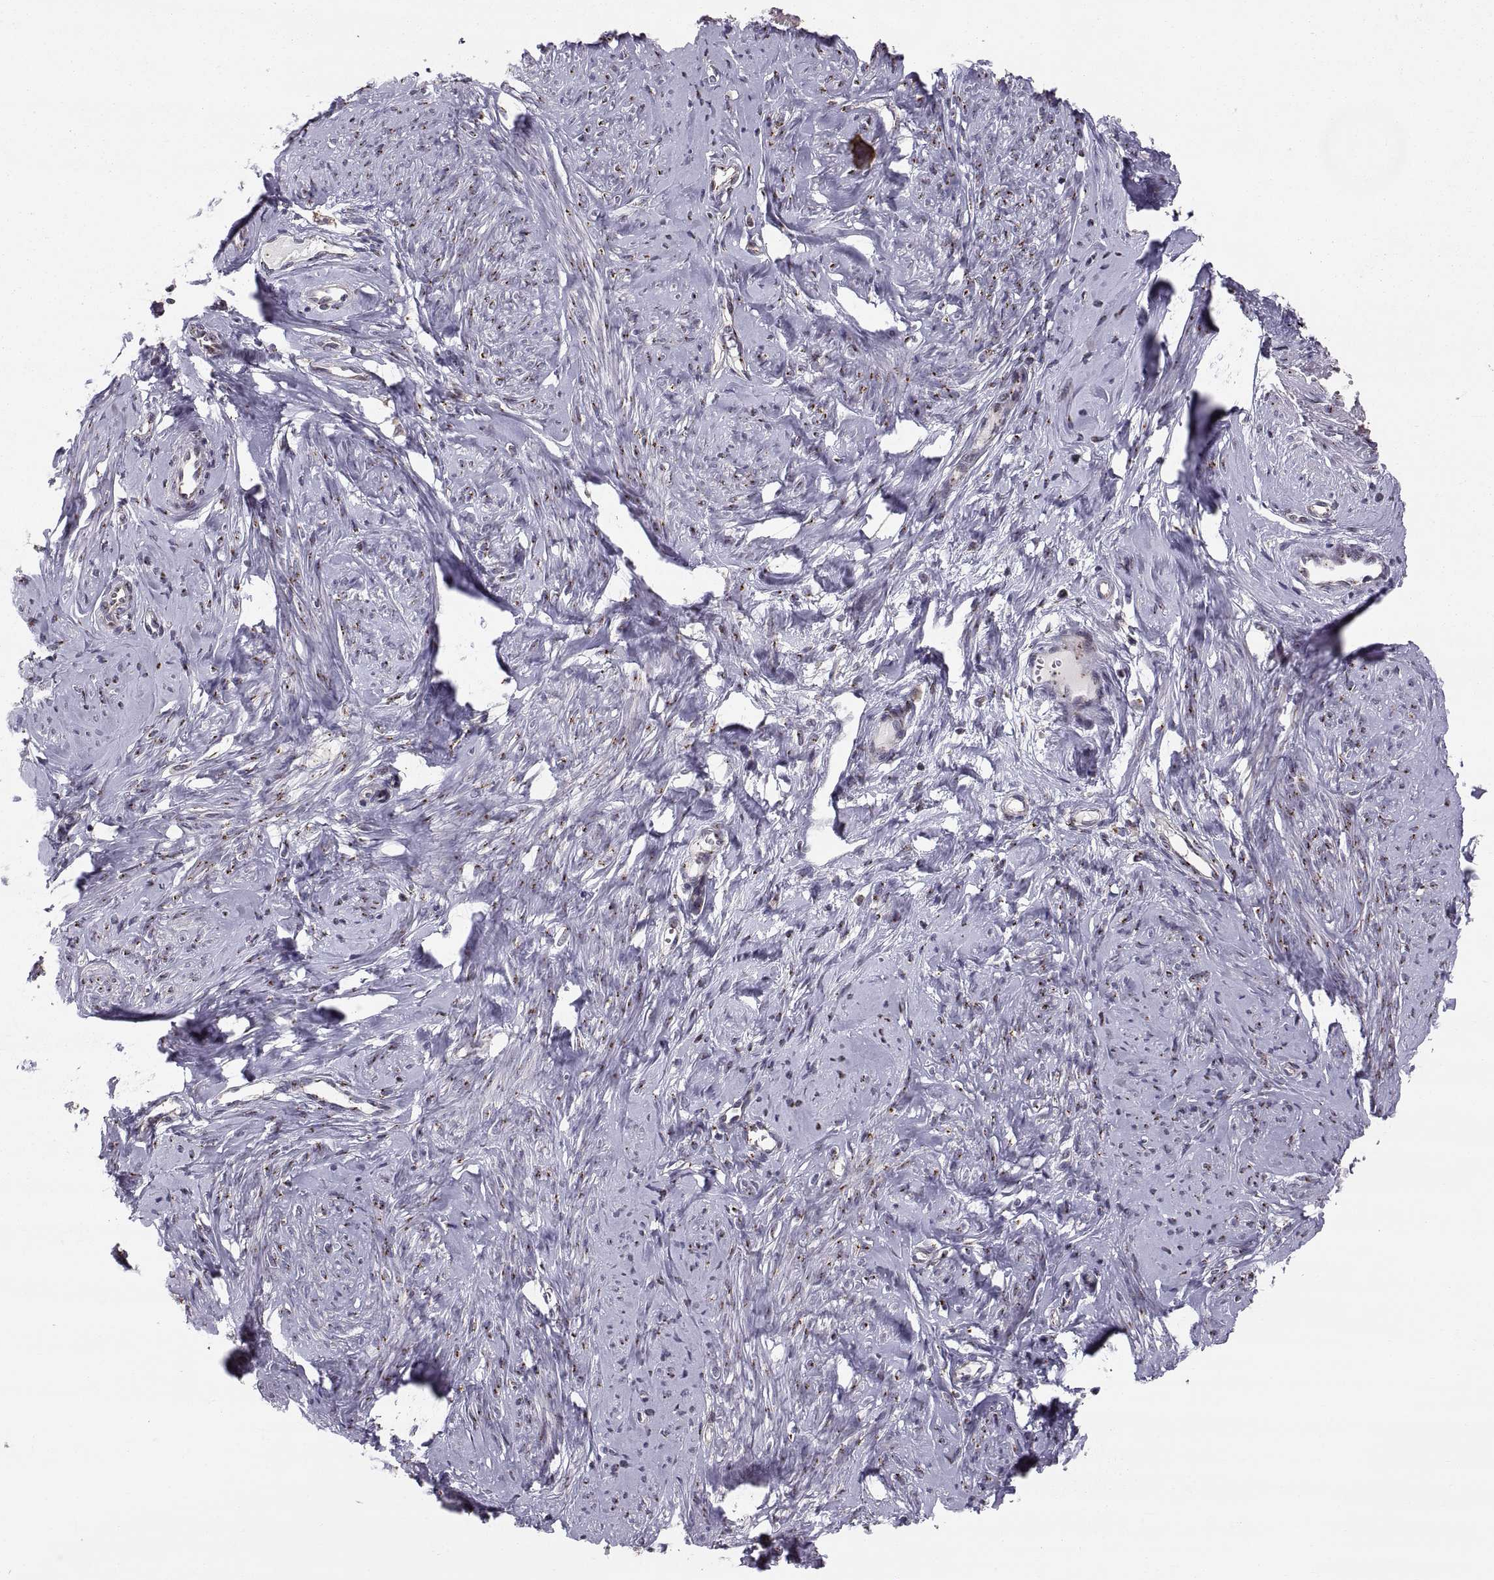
{"staining": {"intensity": "negative", "quantity": "none", "location": "none"}, "tissue": "smooth muscle", "cell_type": "Smooth muscle cells", "image_type": "normal", "snomed": [{"axis": "morphology", "description": "Normal tissue, NOS"}, {"axis": "topography", "description": "Smooth muscle"}], "caption": "Immunohistochemistry (IHC) histopathology image of normal human smooth muscle stained for a protein (brown), which exhibits no staining in smooth muscle cells.", "gene": "TESC", "patient": {"sex": "female", "age": 48}}